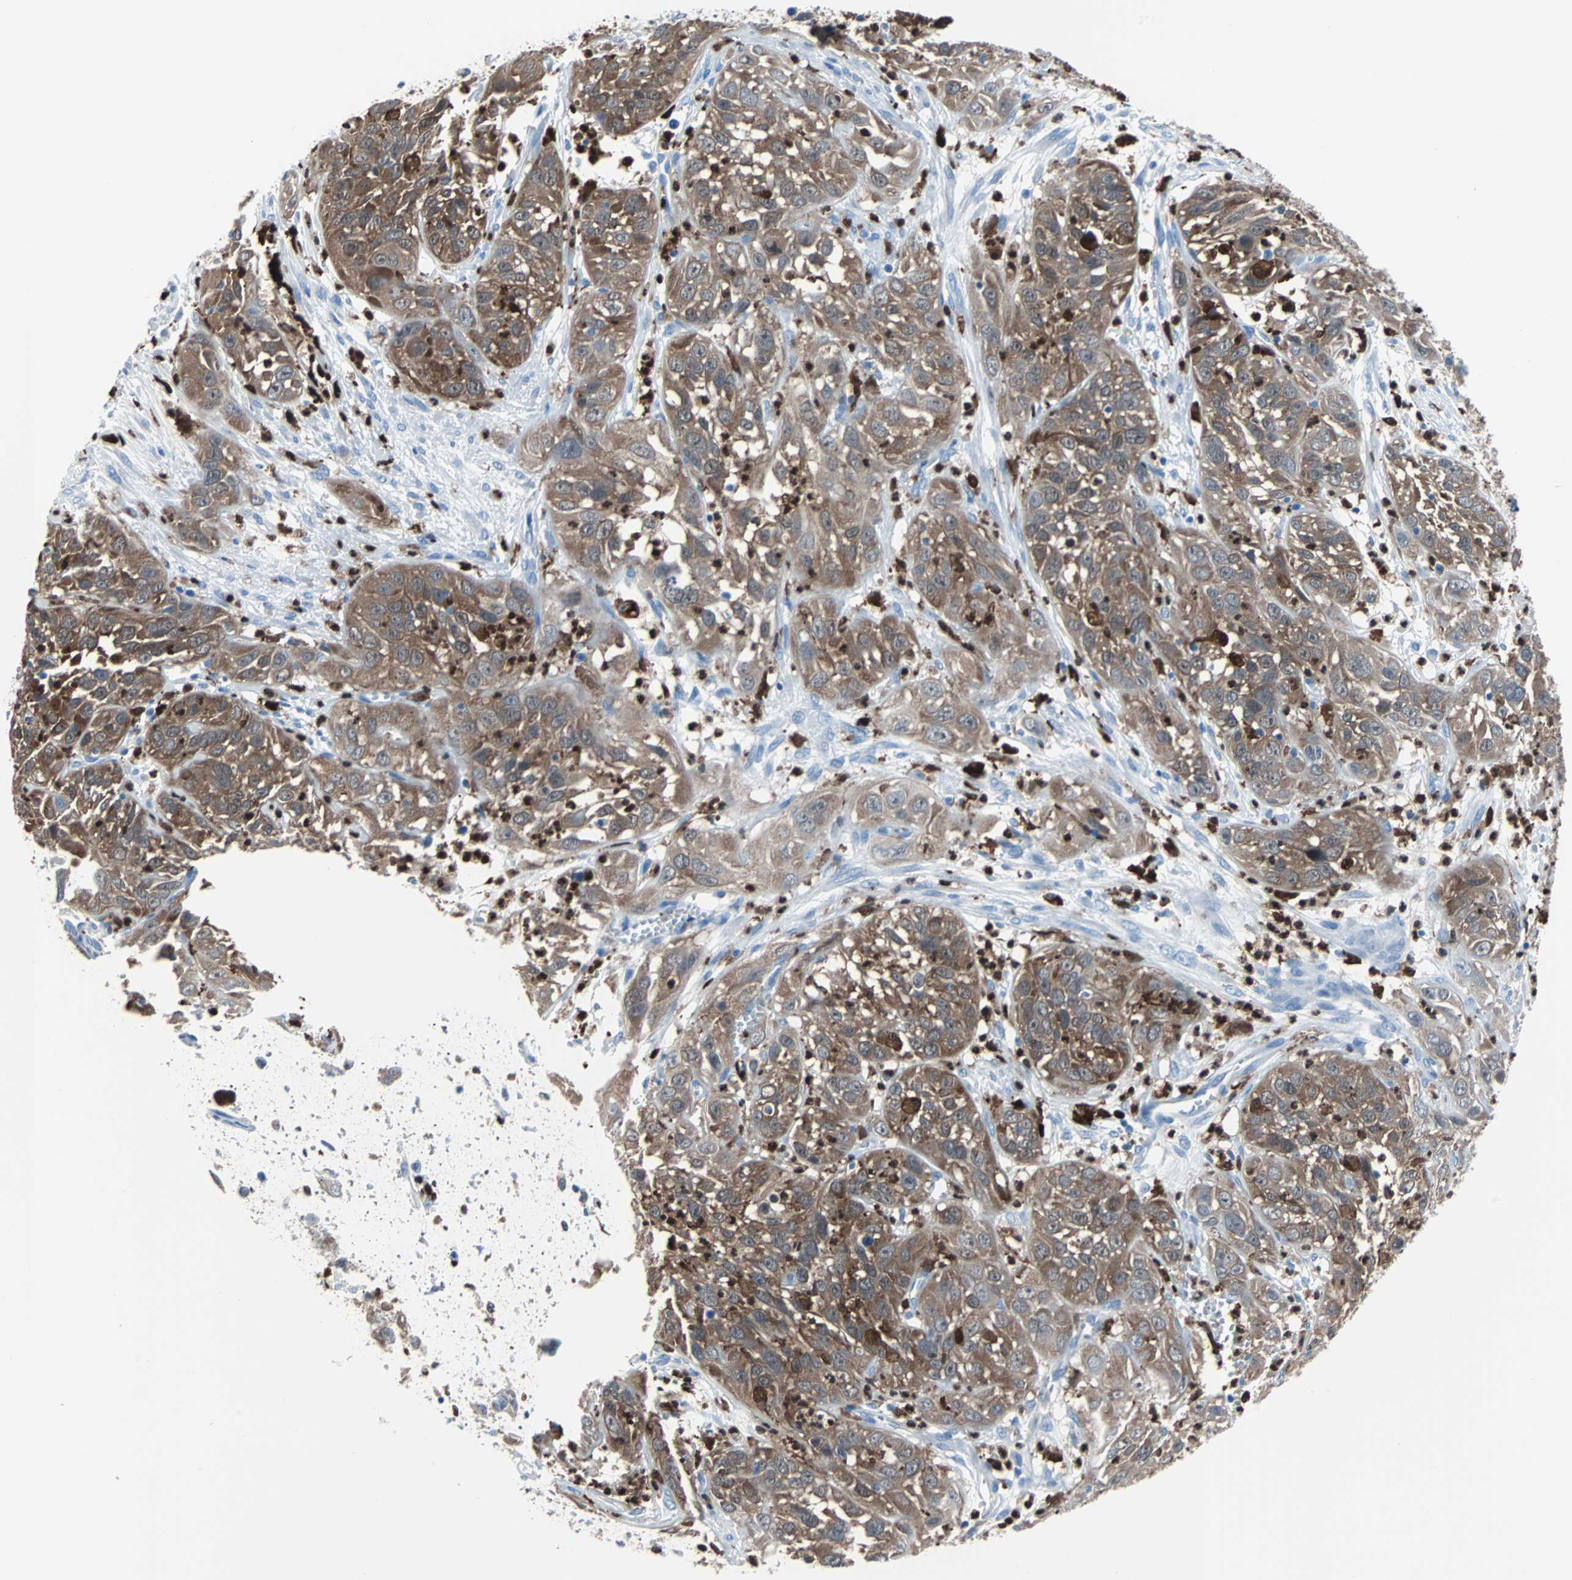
{"staining": {"intensity": "moderate", "quantity": ">75%", "location": "cytoplasmic/membranous"}, "tissue": "cervical cancer", "cell_type": "Tumor cells", "image_type": "cancer", "snomed": [{"axis": "morphology", "description": "Squamous cell carcinoma, NOS"}, {"axis": "topography", "description": "Cervix"}], "caption": "Cervical cancer stained with a protein marker demonstrates moderate staining in tumor cells.", "gene": "SYK", "patient": {"sex": "female", "age": 32}}